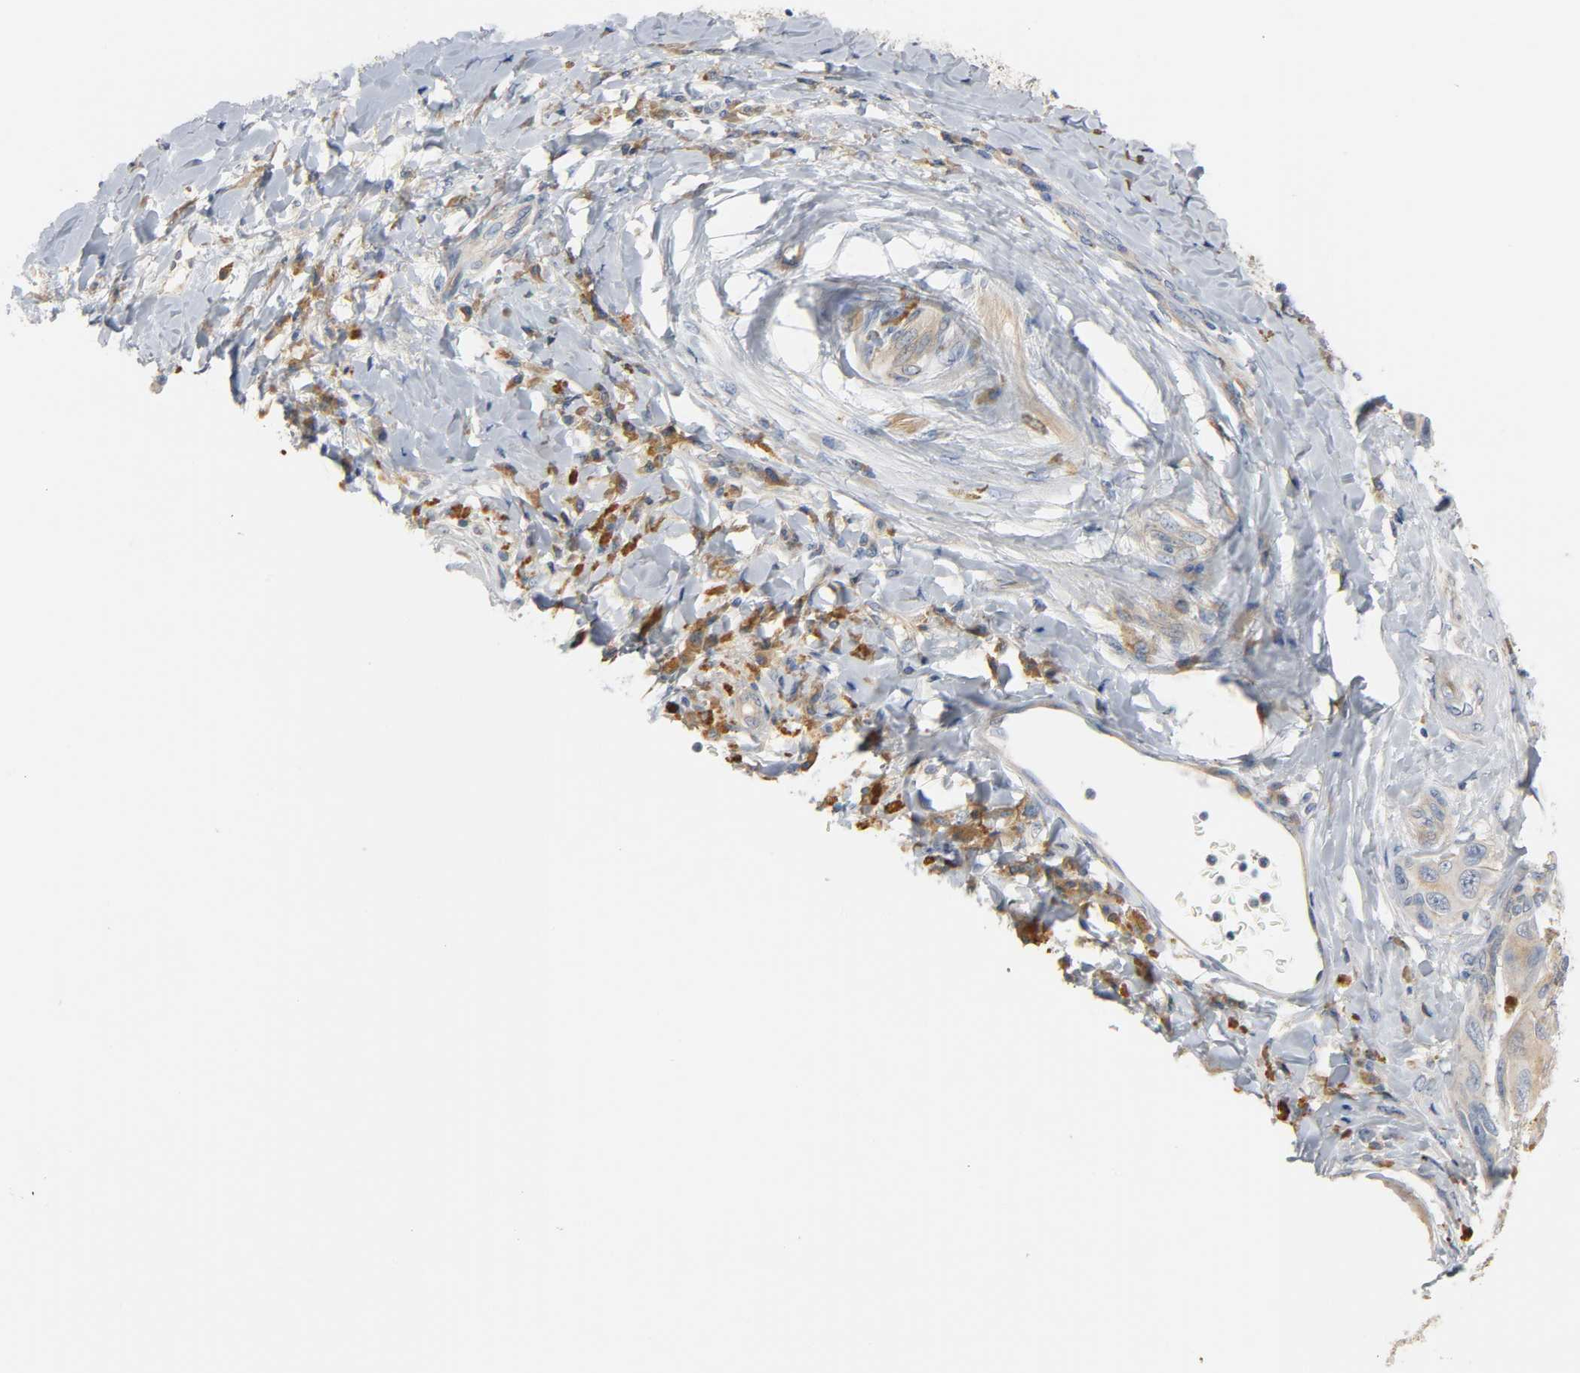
{"staining": {"intensity": "moderate", "quantity": ">75%", "location": "cytoplasmic/membranous"}, "tissue": "melanoma", "cell_type": "Tumor cells", "image_type": "cancer", "snomed": [{"axis": "morphology", "description": "Malignant melanoma, NOS"}, {"axis": "topography", "description": "Skin"}], "caption": "High-power microscopy captured an IHC histopathology image of malignant melanoma, revealing moderate cytoplasmic/membranous staining in approximately >75% of tumor cells.", "gene": "ARPC1A", "patient": {"sex": "female", "age": 73}}